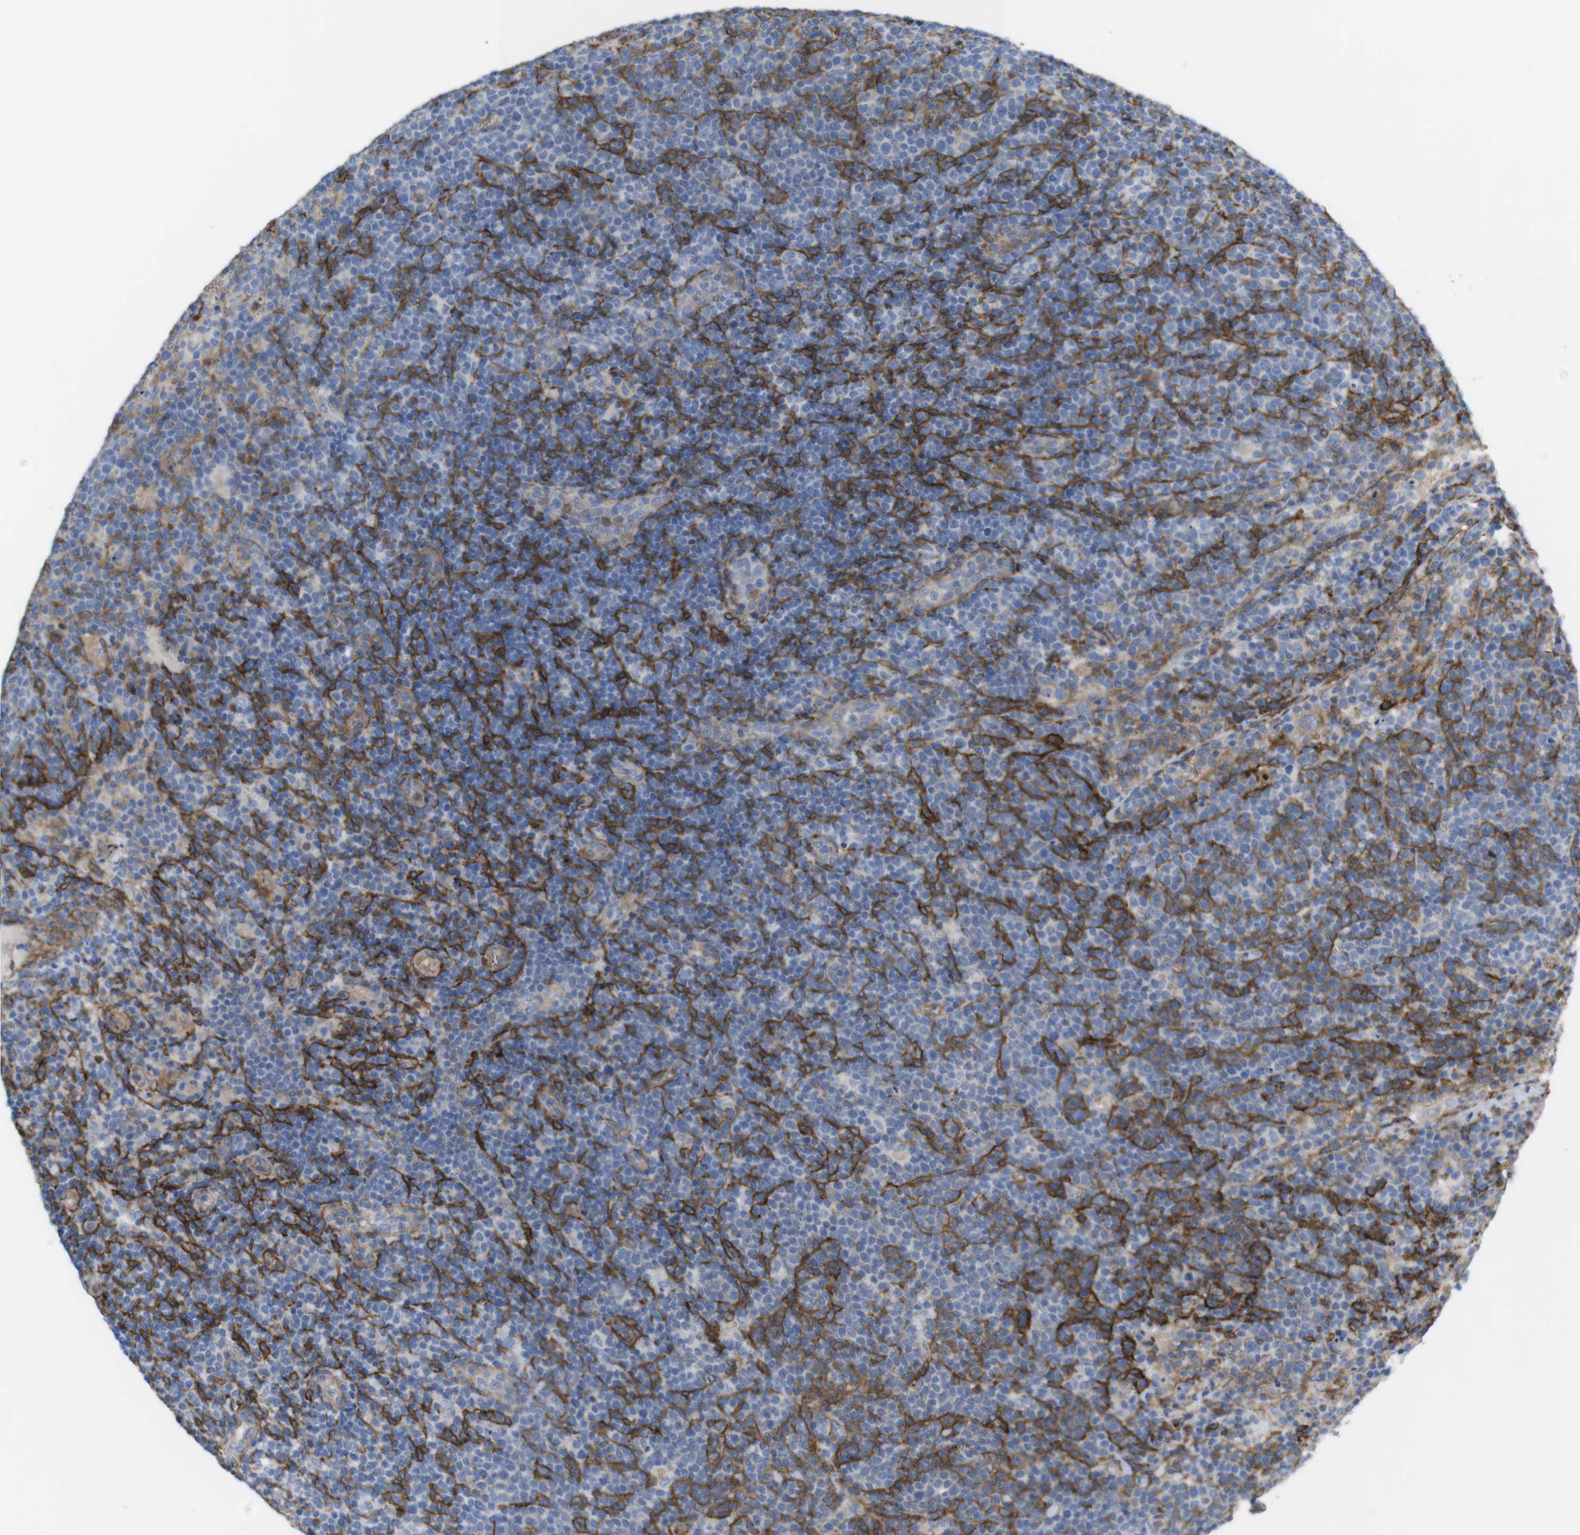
{"staining": {"intensity": "negative", "quantity": "none", "location": "none"}, "tissue": "lymphoma", "cell_type": "Tumor cells", "image_type": "cancer", "snomed": [{"axis": "morphology", "description": "Malignant lymphoma, non-Hodgkin's type, High grade"}, {"axis": "topography", "description": "Lymph node"}], "caption": "Protein analysis of high-grade malignant lymphoma, non-Hodgkin's type shows no significant positivity in tumor cells.", "gene": "CYBRD1", "patient": {"sex": "male", "age": 61}}